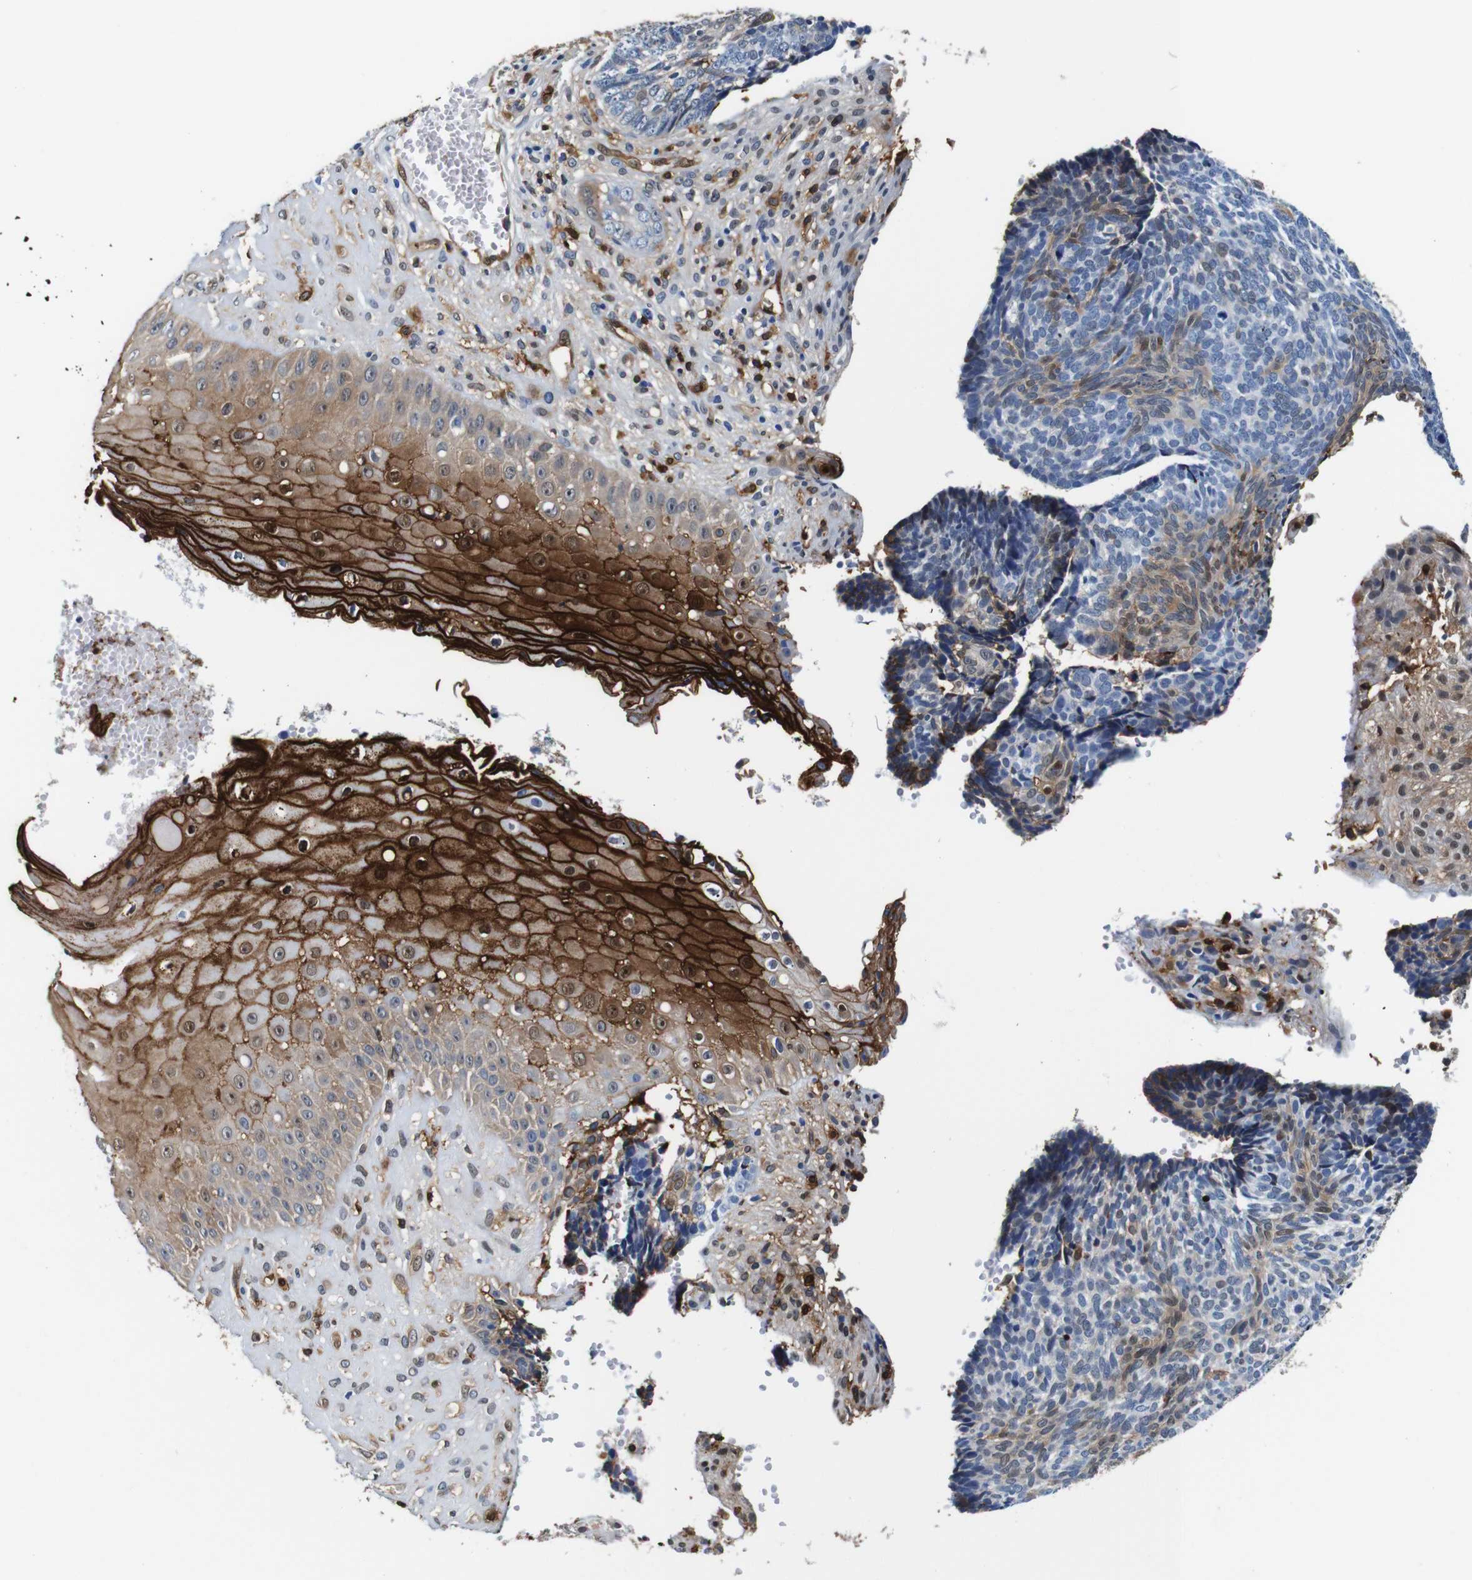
{"staining": {"intensity": "weak", "quantity": "<25%", "location": "cytoplasmic/membranous,nuclear"}, "tissue": "skin cancer", "cell_type": "Tumor cells", "image_type": "cancer", "snomed": [{"axis": "morphology", "description": "Basal cell carcinoma"}, {"axis": "topography", "description": "Skin"}], "caption": "High magnification brightfield microscopy of skin basal cell carcinoma stained with DAB (brown) and counterstained with hematoxylin (blue): tumor cells show no significant expression.", "gene": "ANXA1", "patient": {"sex": "male", "age": 84}}